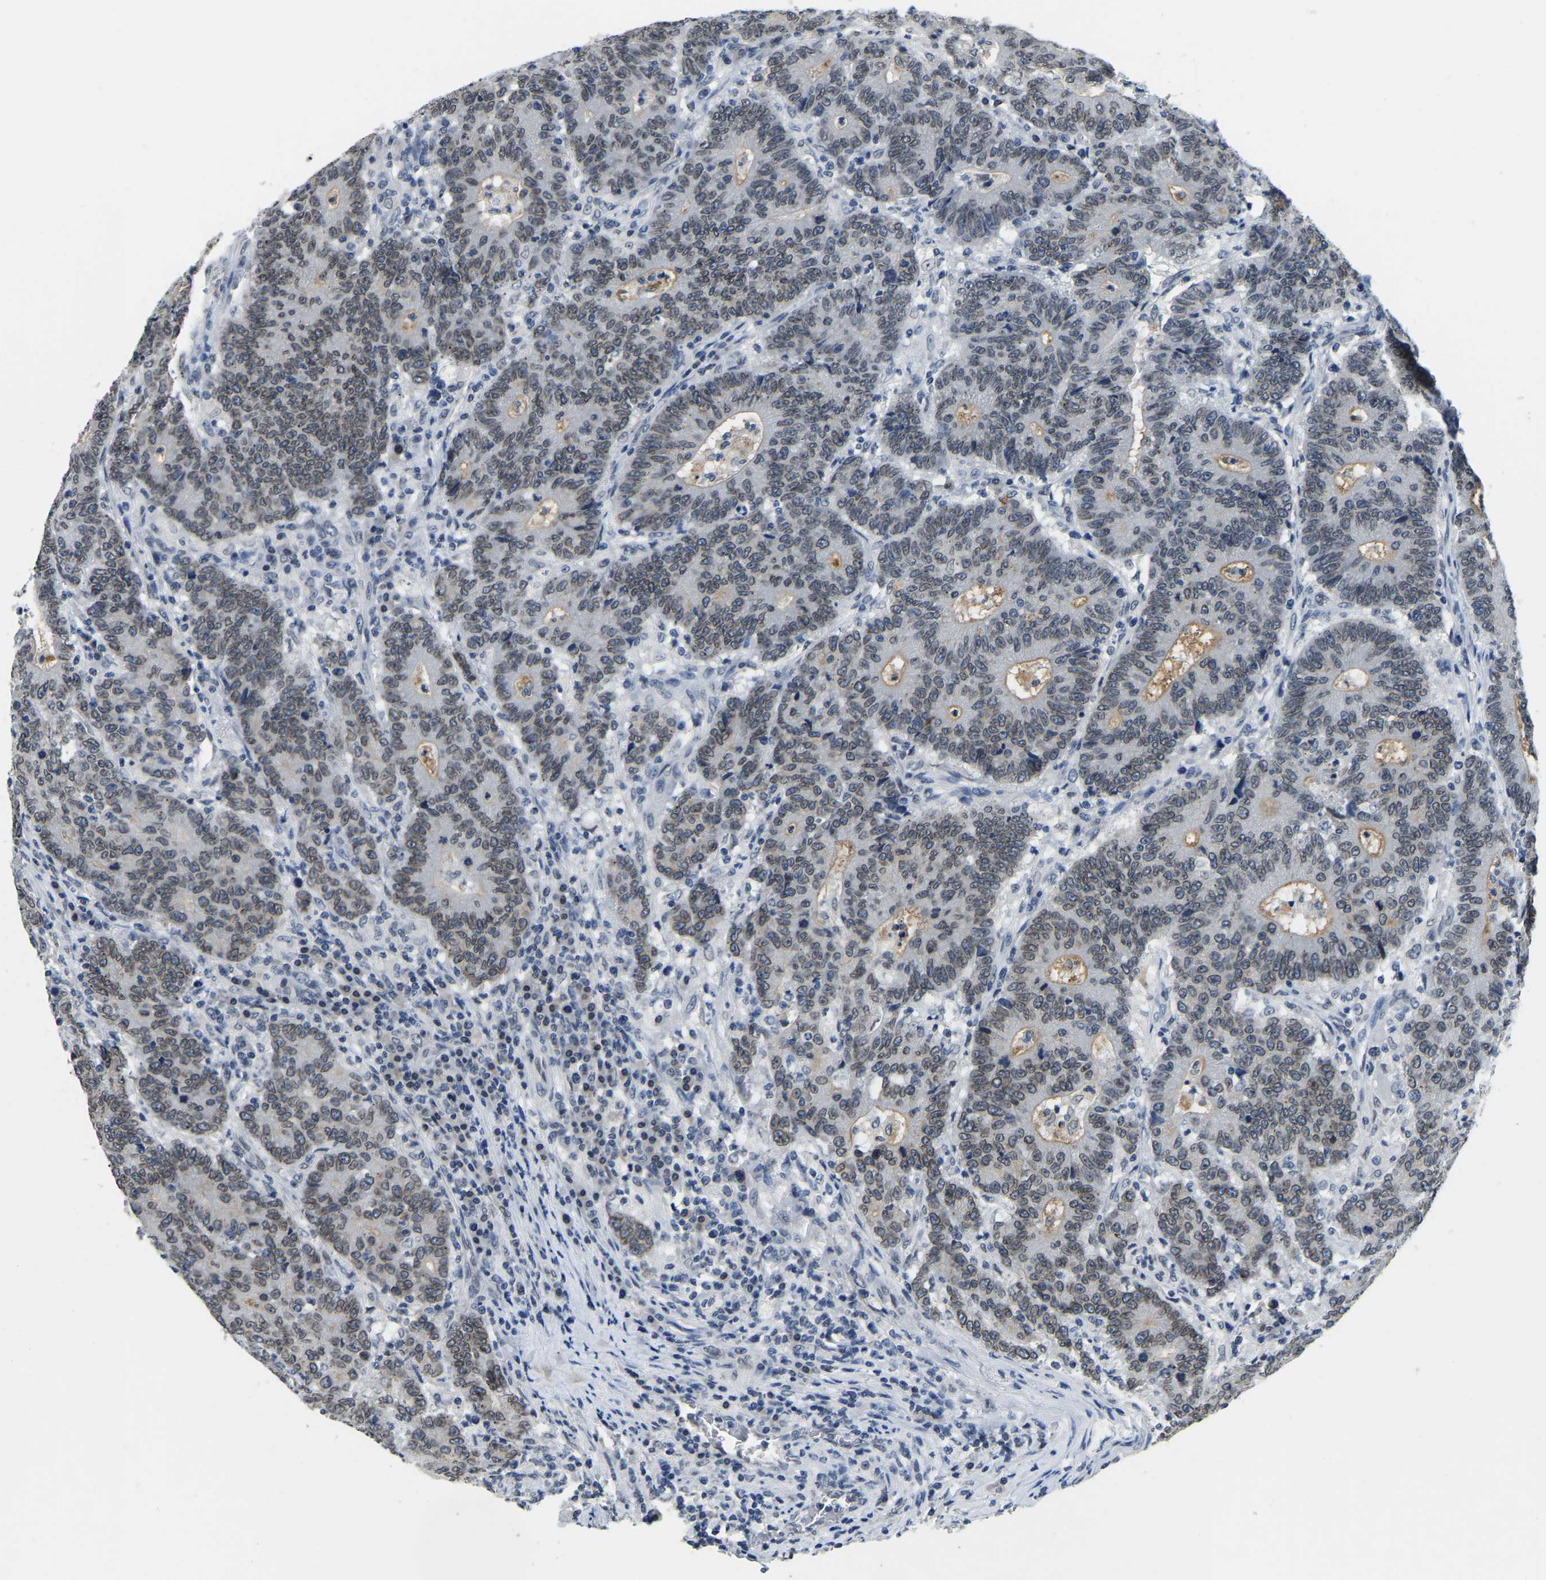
{"staining": {"intensity": "moderate", "quantity": ">75%", "location": "cytoplasmic/membranous,nuclear"}, "tissue": "colorectal cancer", "cell_type": "Tumor cells", "image_type": "cancer", "snomed": [{"axis": "morphology", "description": "Normal tissue, NOS"}, {"axis": "morphology", "description": "Adenocarcinoma, NOS"}, {"axis": "topography", "description": "Colon"}], "caption": "IHC (DAB) staining of human colorectal adenocarcinoma displays moderate cytoplasmic/membranous and nuclear protein positivity in about >75% of tumor cells. (Stains: DAB in brown, nuclei in blue, Microscopy: brightfield microscopy at high magnification).", "gene": "RANBP2", "patient": {"sex": "female", "age": 75}}